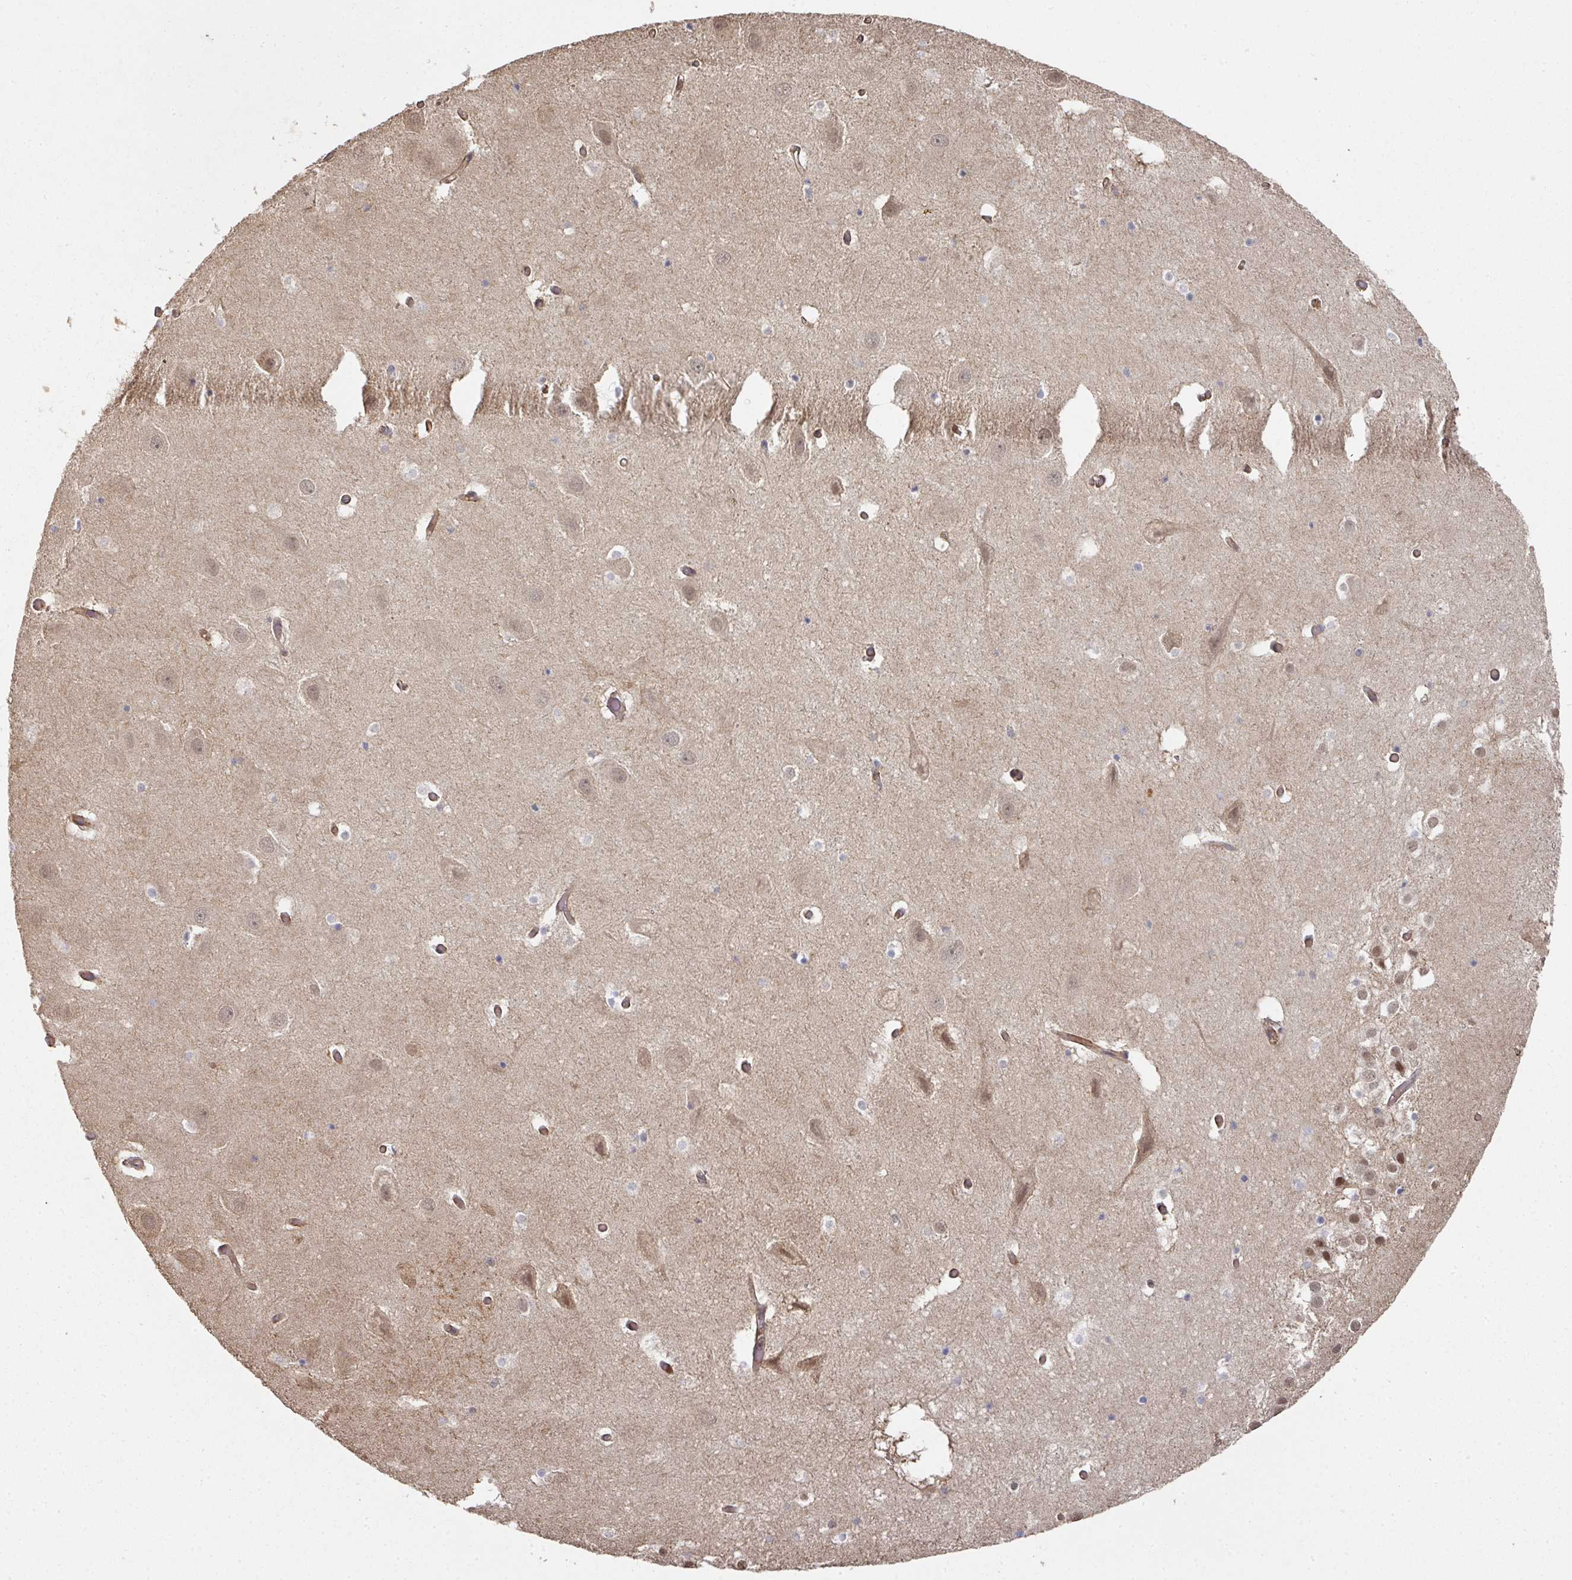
{"staining": {"intensity": "negative", "quantity": "none", "location": "none"}, "tissue": "hippocampus", "cell_type": "Glial cells", "image_type": "normal", "snomed": [{"axis": "morphology", "description": "Normal tissue, NOS"}, {"axis": "topography", "description": "Hippocampus"}], "caption": "Immunohistochemistry of unremarkable human hippocampus displays no expression in glial cells. The staining is performed using DAB (3,3'-diaminobenzidine) brown chromogen with nuclei counter-stained in using hematoxylin.", "gene": "CA7", "patient": {"sex": "female", "age": 52}}